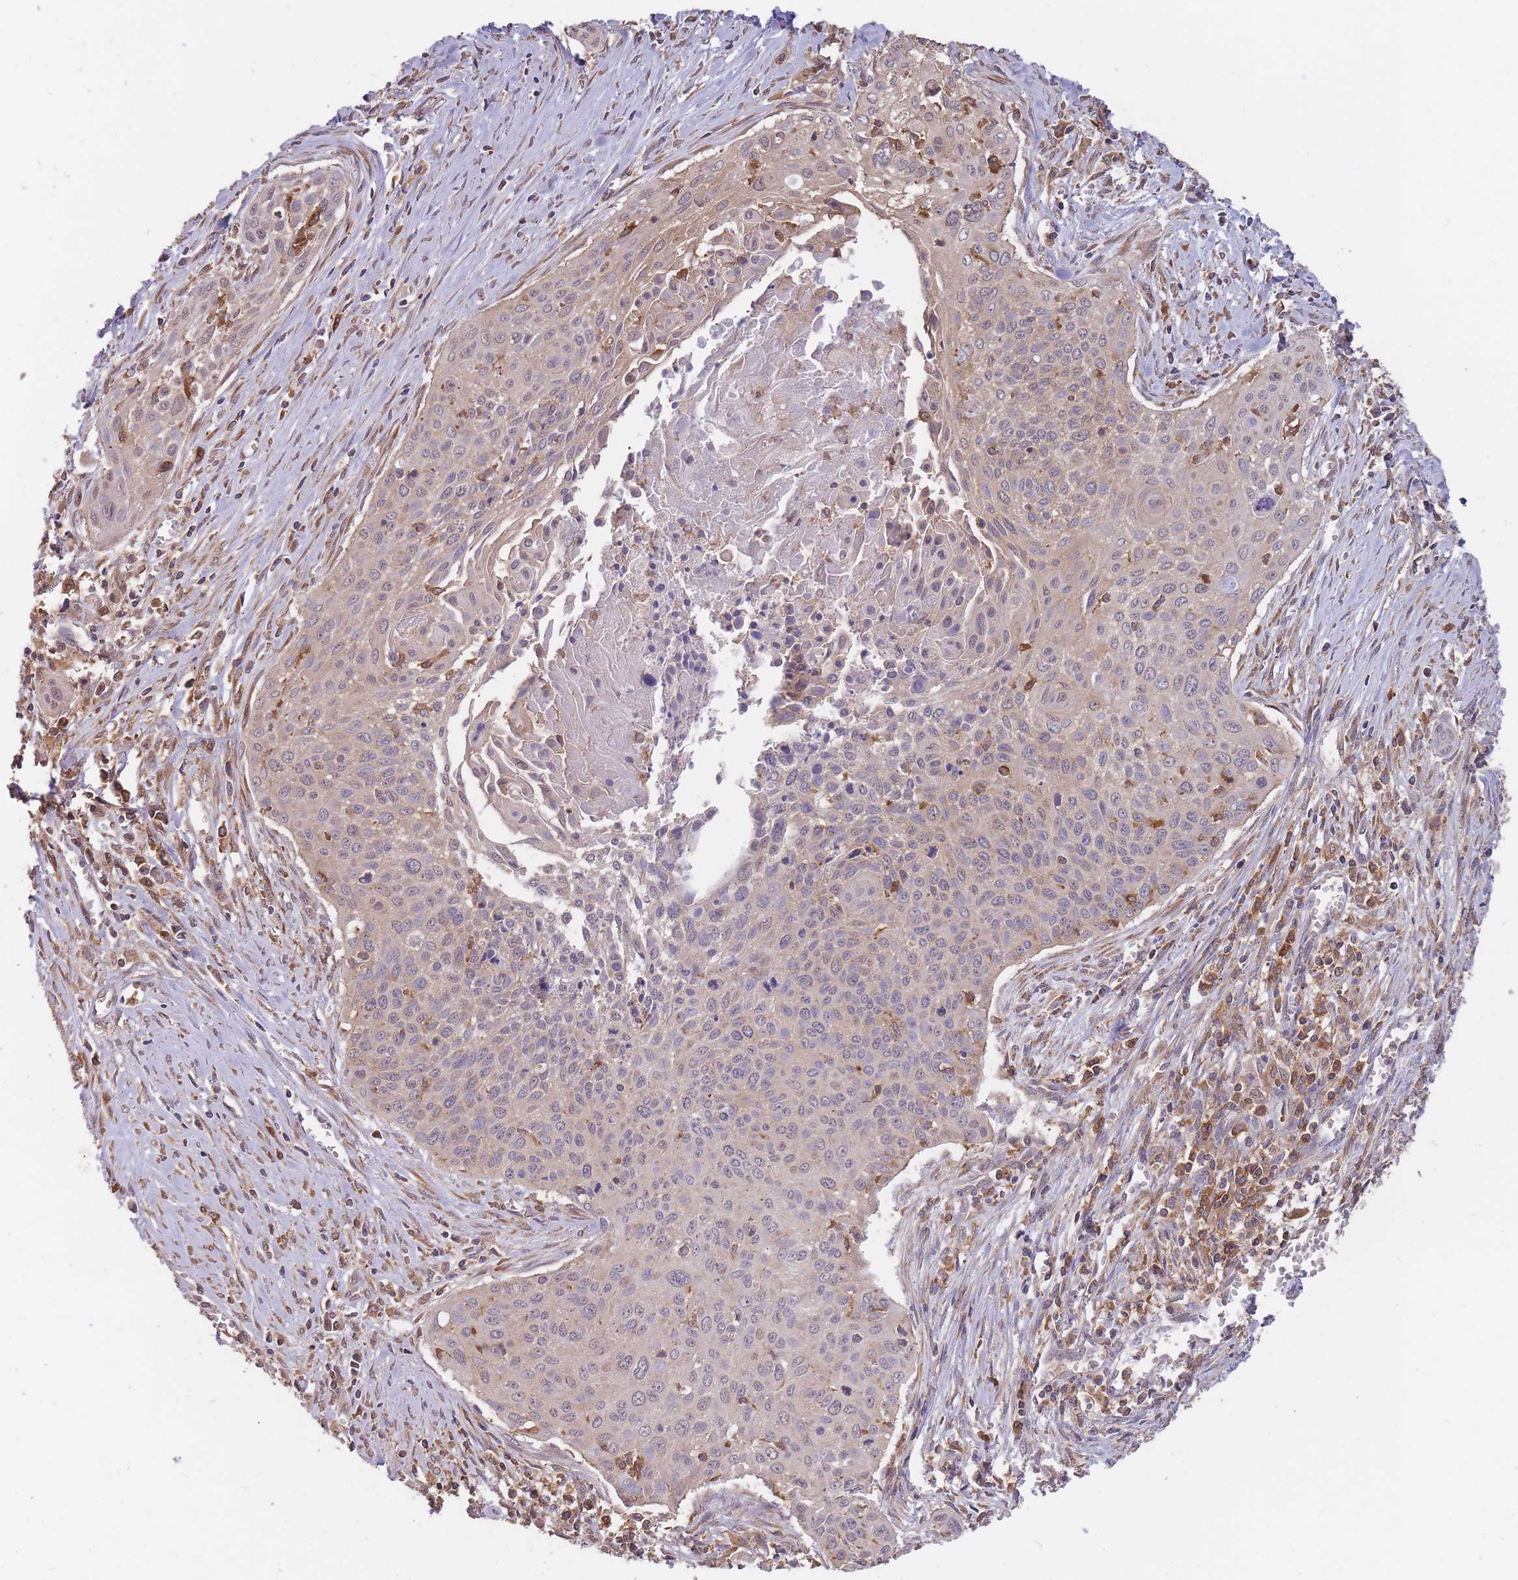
{"staining": {"intensity": "negative", "quantity": "none", "location": "none"}, "tissue": "cervical cancer", "cell_type": "Tumor cells", "image_type": "cancer", "snomed": [{"axis": "morphology", "description": "Squamous cell carcinoma, NOS"}, {"axis": "topography", "description": "Cervix"}], "caption": "Cervical cancer was stained to show a protein in brown. There is no significant positivity in tumor cells.", "gene": "GMIP", "patient": {"sex": "female", "age": 55}}